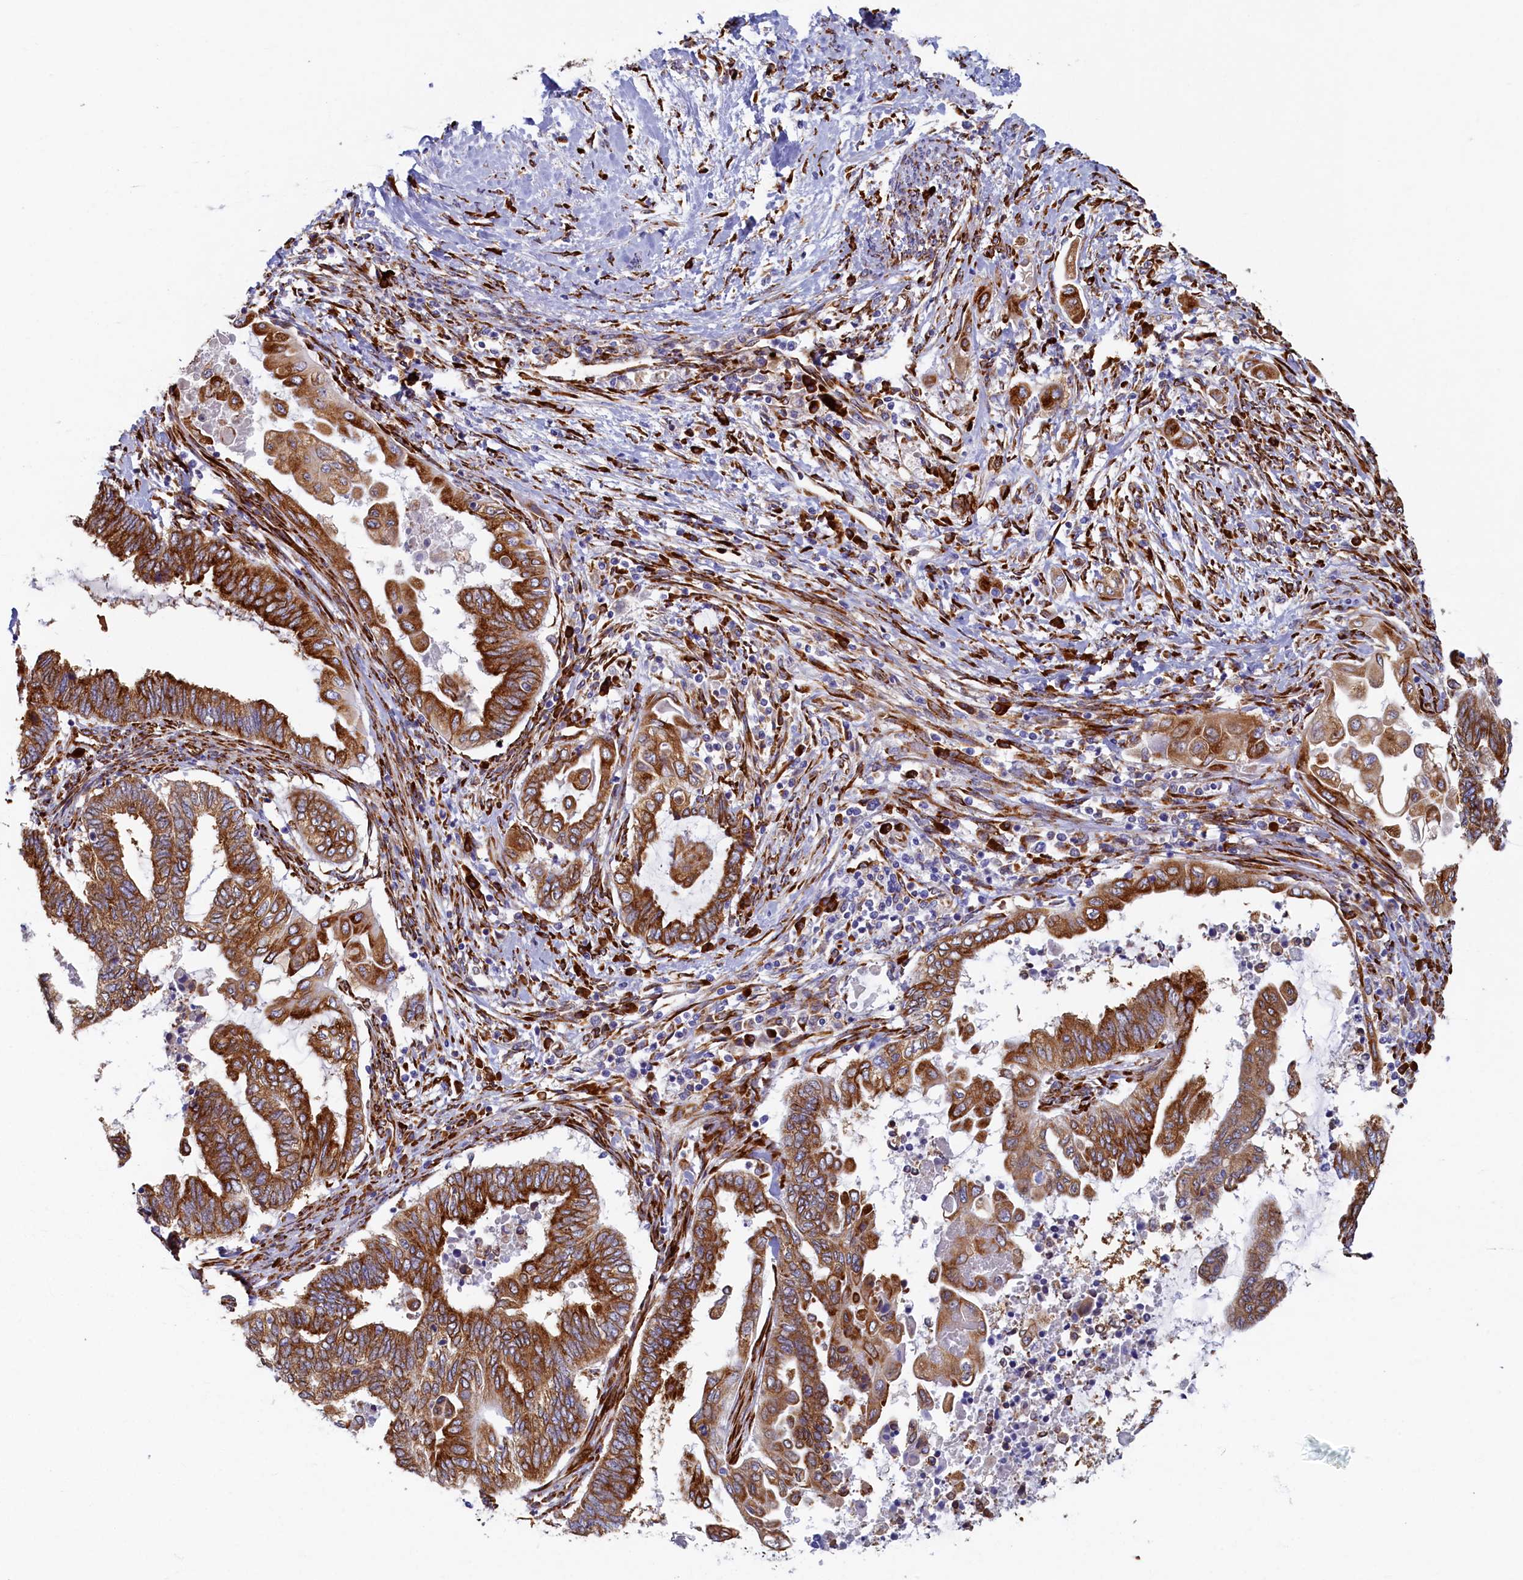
{"staining": {"intensity": "strong", "quantity": ">75%", "location": "cytoplasmic/membranous"}, "tissue": "endometrial cancer", "cell_type": "Tumor cells", "image_type": "cancer", "snomed": [{"axis": "morphology", "description": "Adenocarcinoma, NOS"}, {"axis": "topography", "description": "Uterus"}, {"axis": "topography", "description": "Endometrium"}], "caption": "Endometrial cancer (adenocarcinoma) stained with a brown dye displays strong cytoplasmic/membranous positive positivity in approximately >75% of tumor cells.", "gene": "TMEM18", "patient": {"sex": "female", "age": 70}}